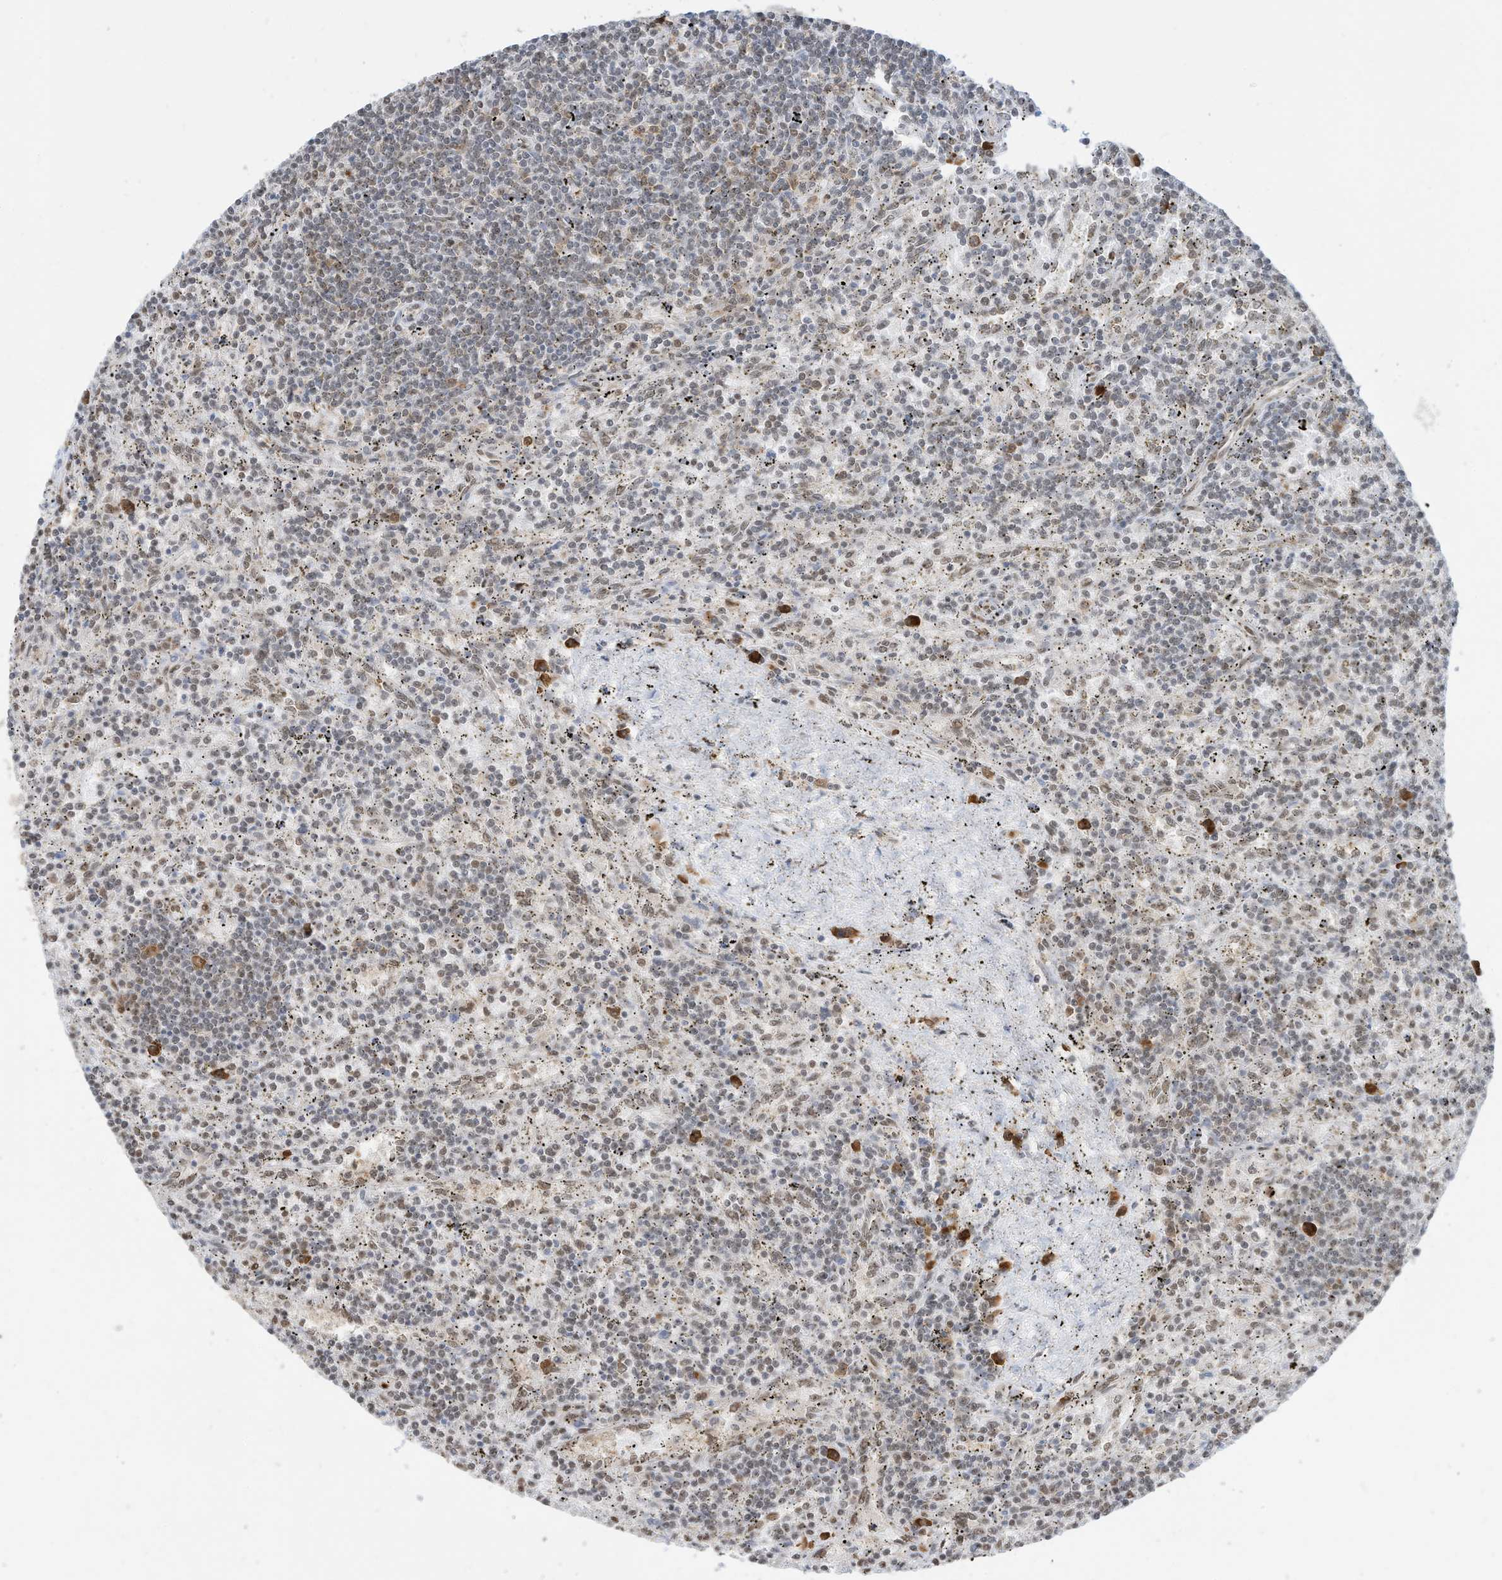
{"staining": {"intensity": "weak", "quantity": "<25%", "location": "nuclear"}, "tissue": "lymphoma", "cell_type": "Tumor cells", "image_type": "cancer", "snomed": [{"axis": "morphology", "description": "Malignant lymphoma, non-Hodgkin's type, Low grade"}, {"axis": "topography", "description": "Spleen"}], "caption": "Tumor cells are negative for brown protein staining in lymphoma. (Stains: DAB immunohistochemistry (IHC) with hematoxylin counter stain, Microscopy: brightfield microscopy at high magnification).", "gene": "ZNF195", "patient": {"sex": "male", "age": 76}}